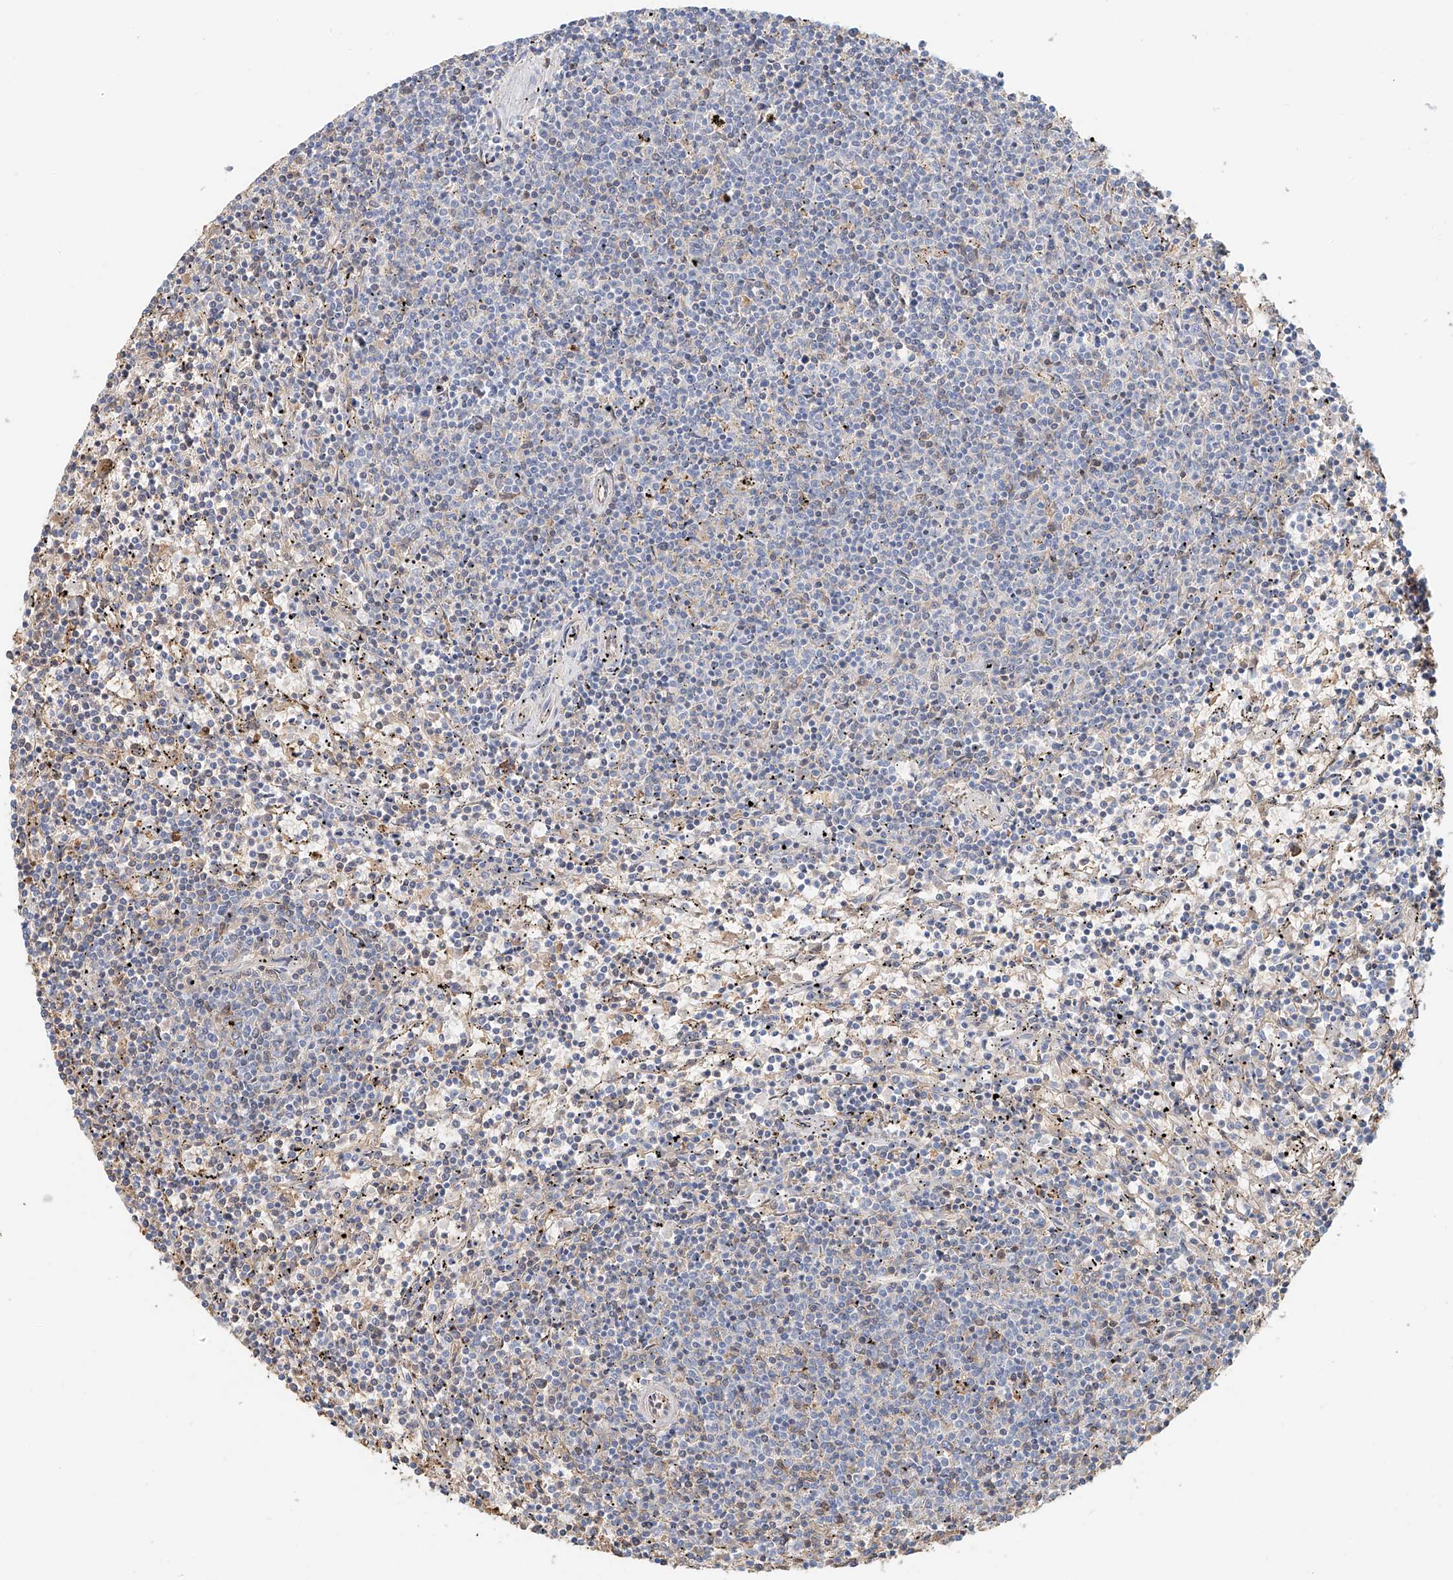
{"staining": {"intensity": "negative", "quantity": "none", "location": "none"}, "tissue": "lymphoma", "cell_type": "Tumor cells", "image_type": "cancer", "snomed": [{"axis": "morphology", "description": "Malignant lymphoma, non-Hodgkin's type, Low grade"}, {"axis": "topography", "description": "Spleen"}], "caption": "This is an IHC histopathology image of lymphoma. There is no staining in tumor cells.", "gene": "ZFP30", "patient": {"sex": "female", "age": 50}}